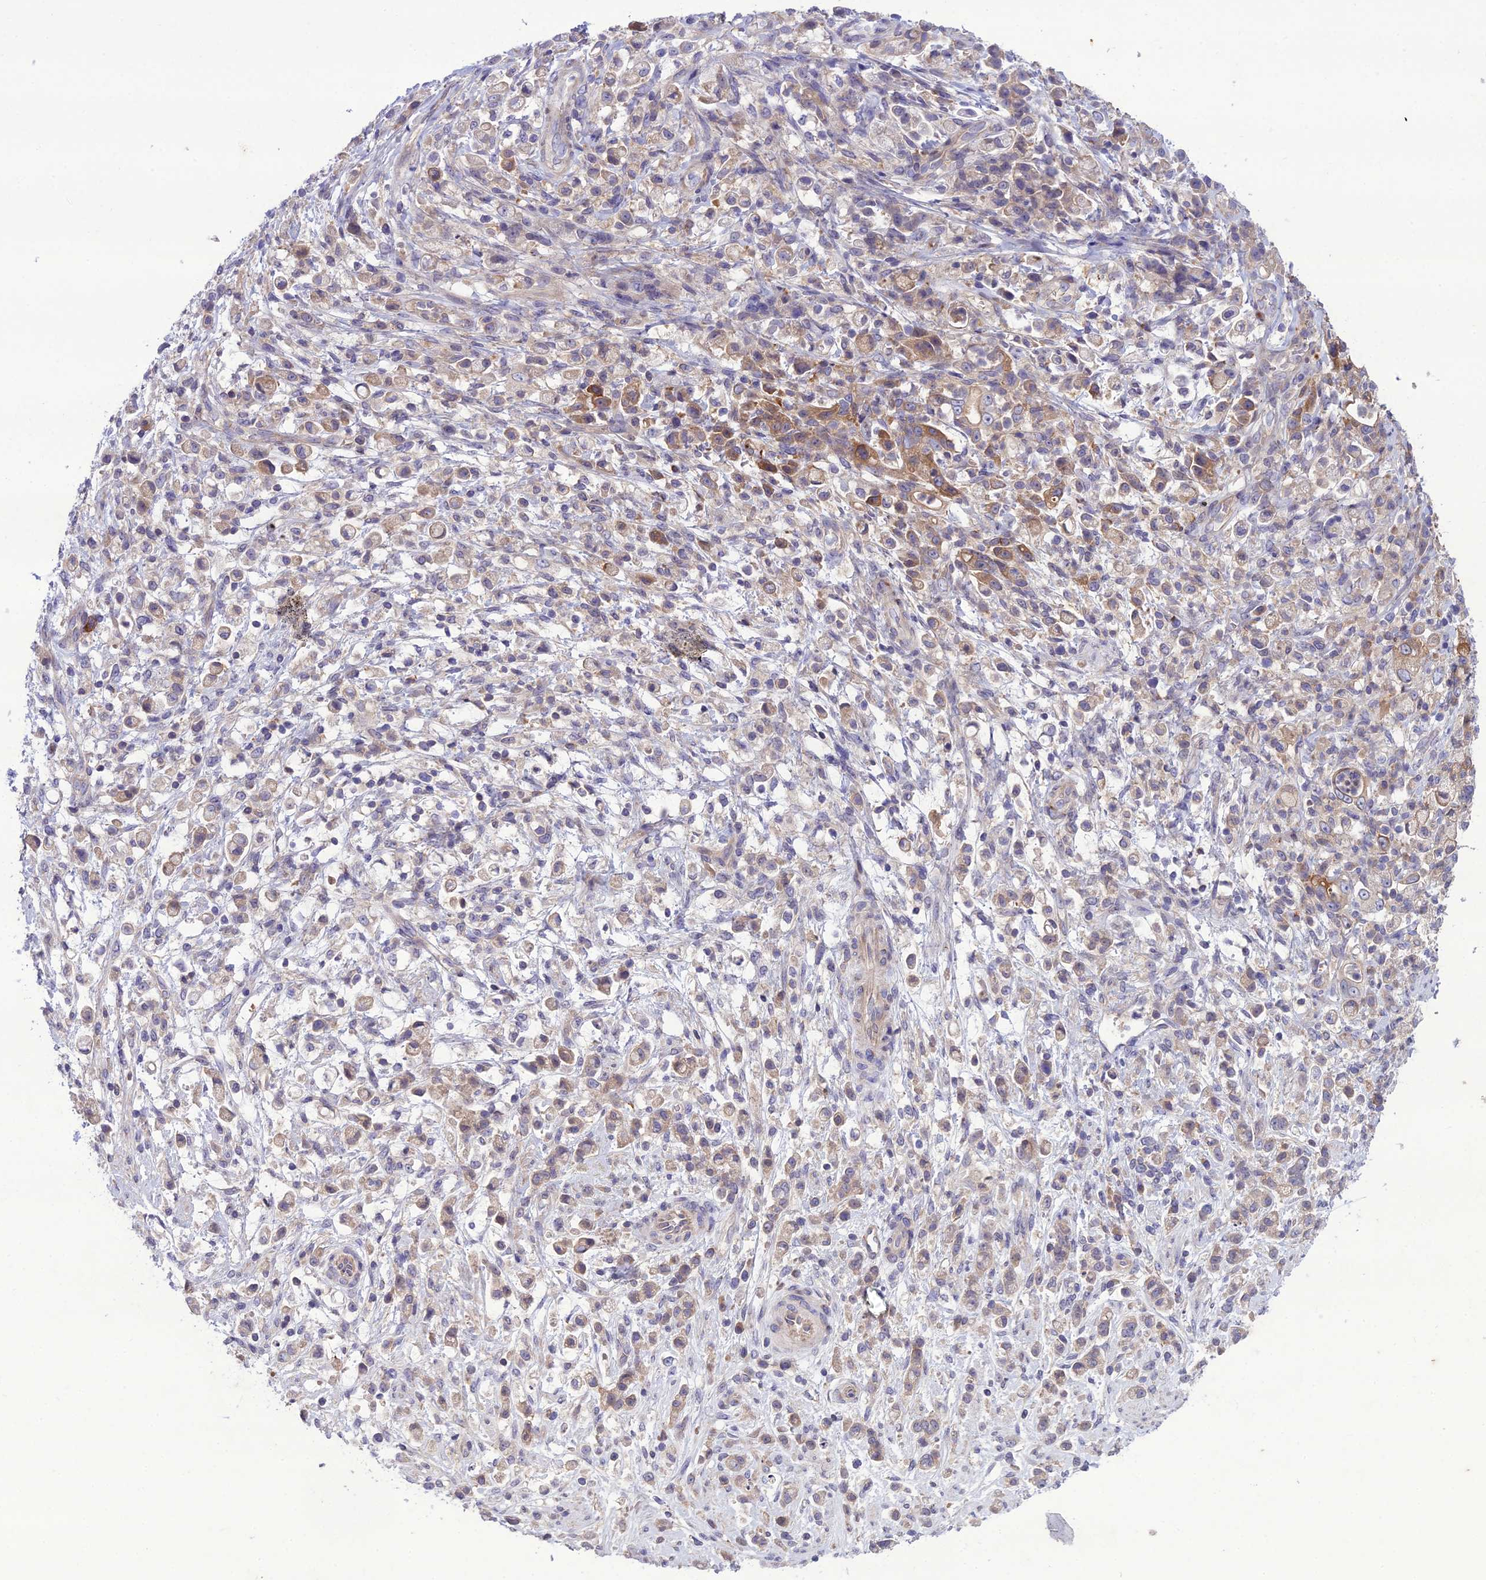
{"staining": {"intensity": "moderate", "quantity": "<25%", "location": "cytoplasmic/membranous"}, "tissue": "stomach cancer", "cell_type": "Tumor cells", "image_type": "cancer", "snomed": [{"axis": "morphology", "description": "Adenocarcinoma, NOS"}, {"axis": "topography", "description": "Stomach"}], "caption": "Moderate cytoplasmic/membranous protein staining is present in approximately <25% of tumor cells in stomach cancer (adenocarcinoma).", "gene": "GDF6", "patient": {"sex": "female", "age": 60}}